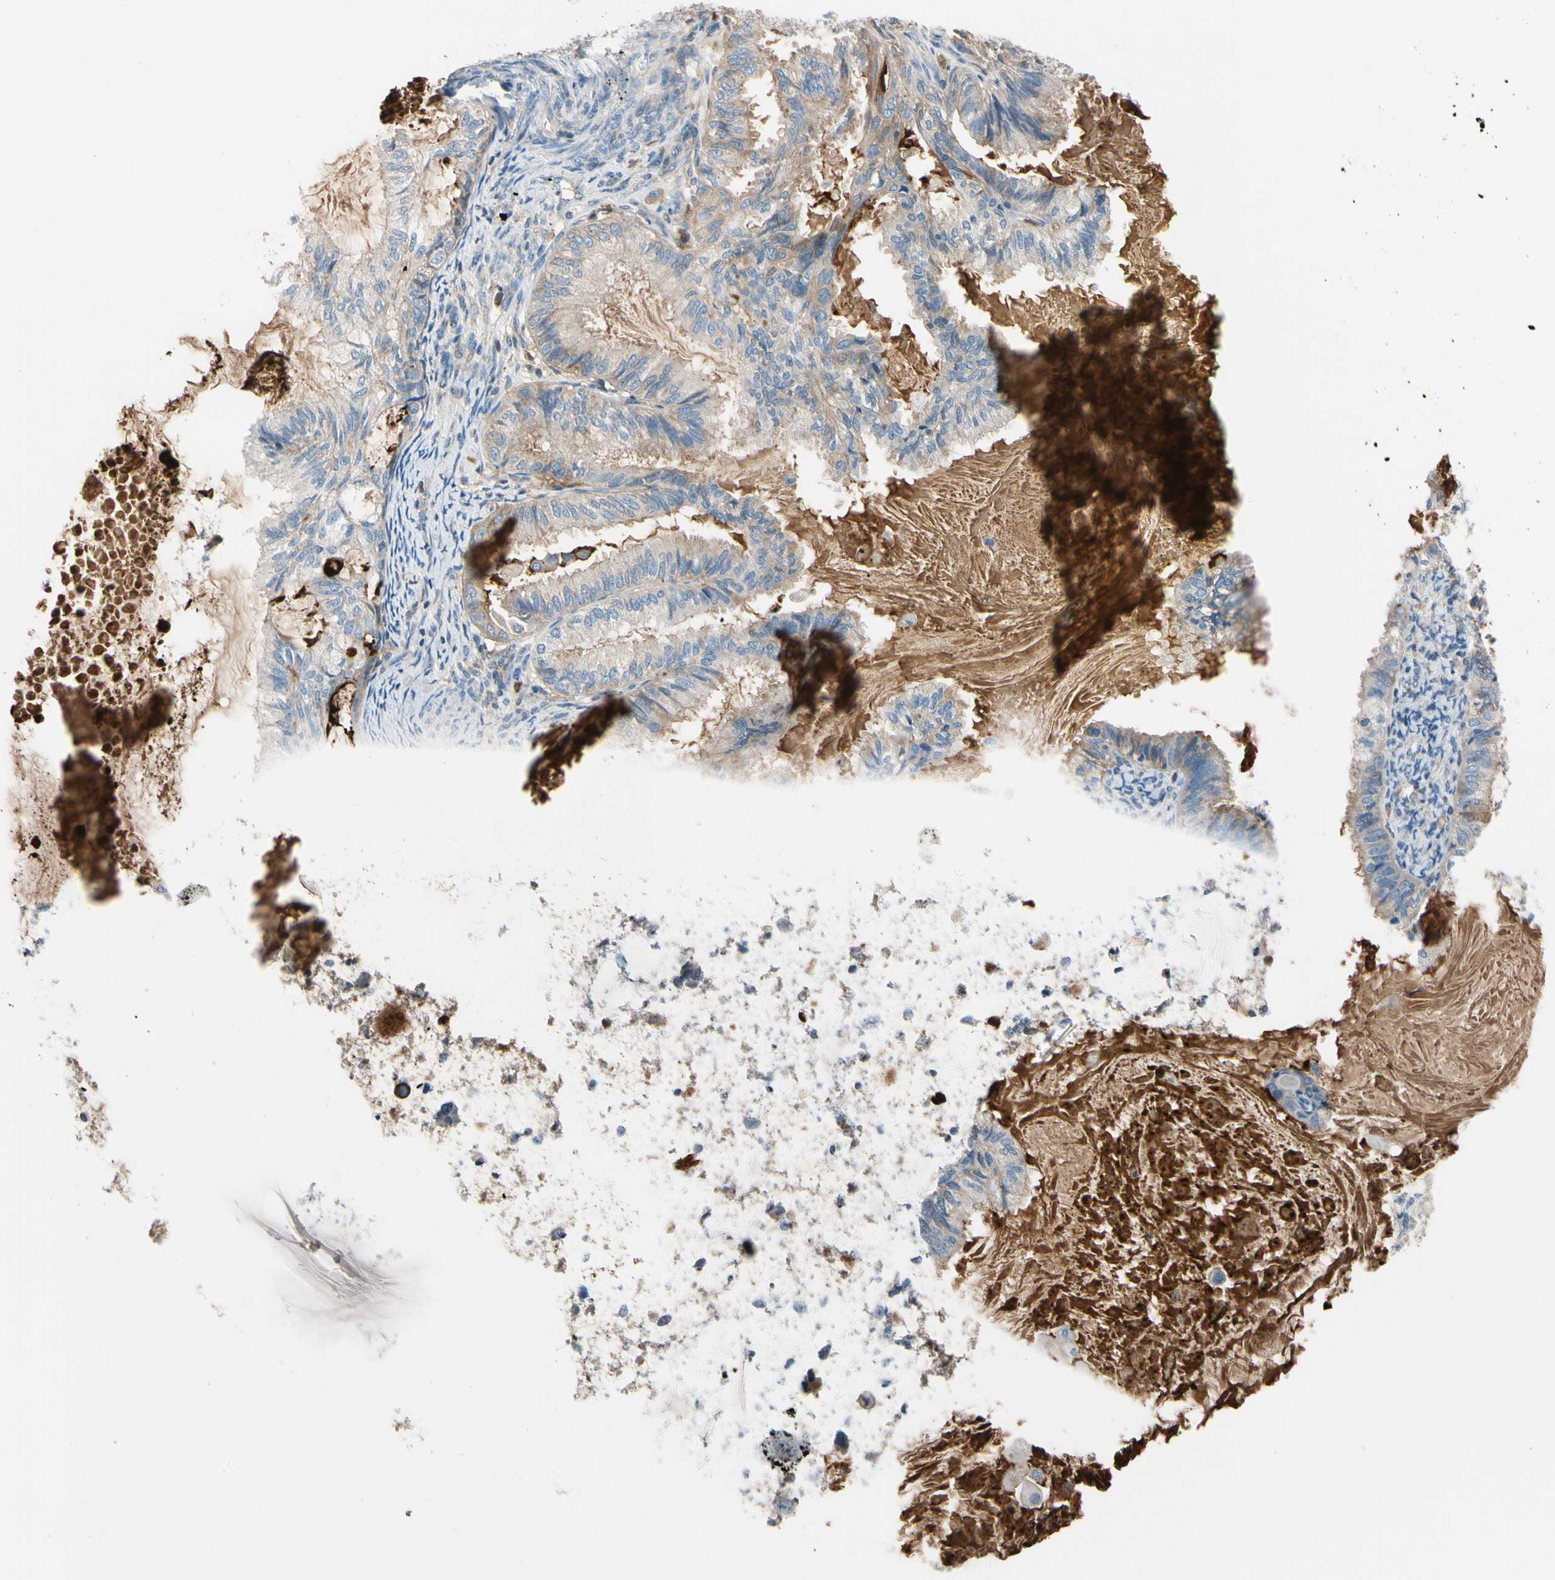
{"staining": {"intensity": "weak", "quantity": "25%-75%", "location": "cytoplasmic/membranous"}, "tissue": "cervical cancer", "cell_type": "Tumor cells", "image_type": "cancer", "snomed": [{"axis": "morphology", "description": "Normal tissue, NOS"}, {"axis": "morphology", "description": "Adenocarcinoma, NOS"}, {"axis": "topography", "description": "Cervix"}, {"axis": "topography", "description": "Endometrium"}], "caption": "Tumor cells display low levels of weak cytoplasmic/membranous staining in about 25%-75% of cells in adenocarcinoma (cervical).", "gene": "HJURP", "patient": {"sex": "female", "age": 86}}